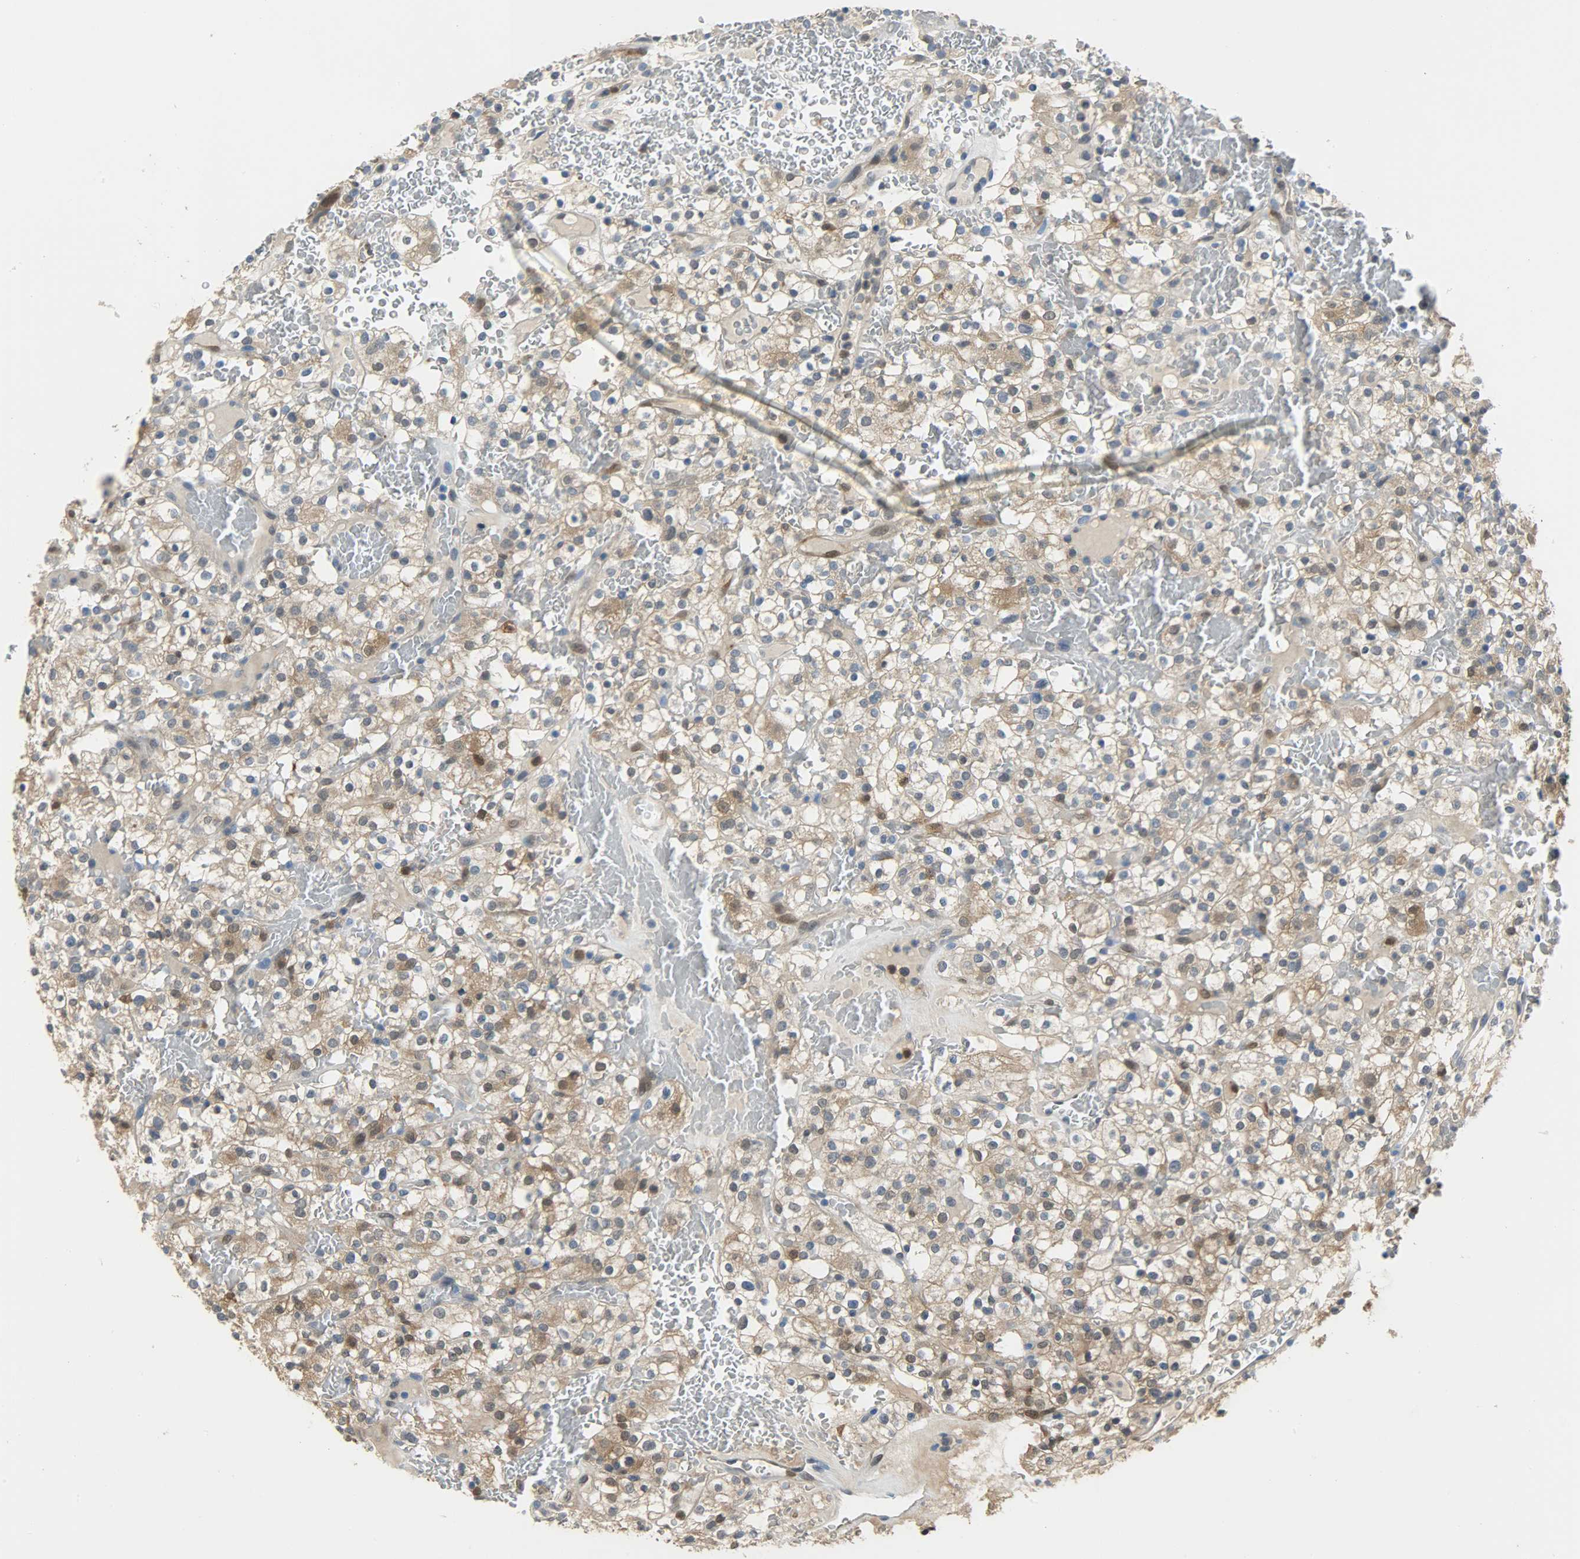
{"staining": {"intensity": "strong", "quantity": ">75%", "location": "cytoplasmic/membranous,nuclear"}, "tissue": "renal cancer", "cell_type": "Tumor cells", "image_type": "cancer", "snomed": [{"axis": "morphology", "description": "Normal tissue, NOS"}, {"axis": "morphology", "description": "Adenocarcinoma, NOS"}, {"axis": "topography", "description": "Kidney"}], "caption": "Renal adenocarcinoma tissue displays strong cytoplasmic/membranous and nuclear positivity in approximately >75% of tumor cells", "gene": "EIF4EBP1", "patient": {"sex": "female", "age": 72}}